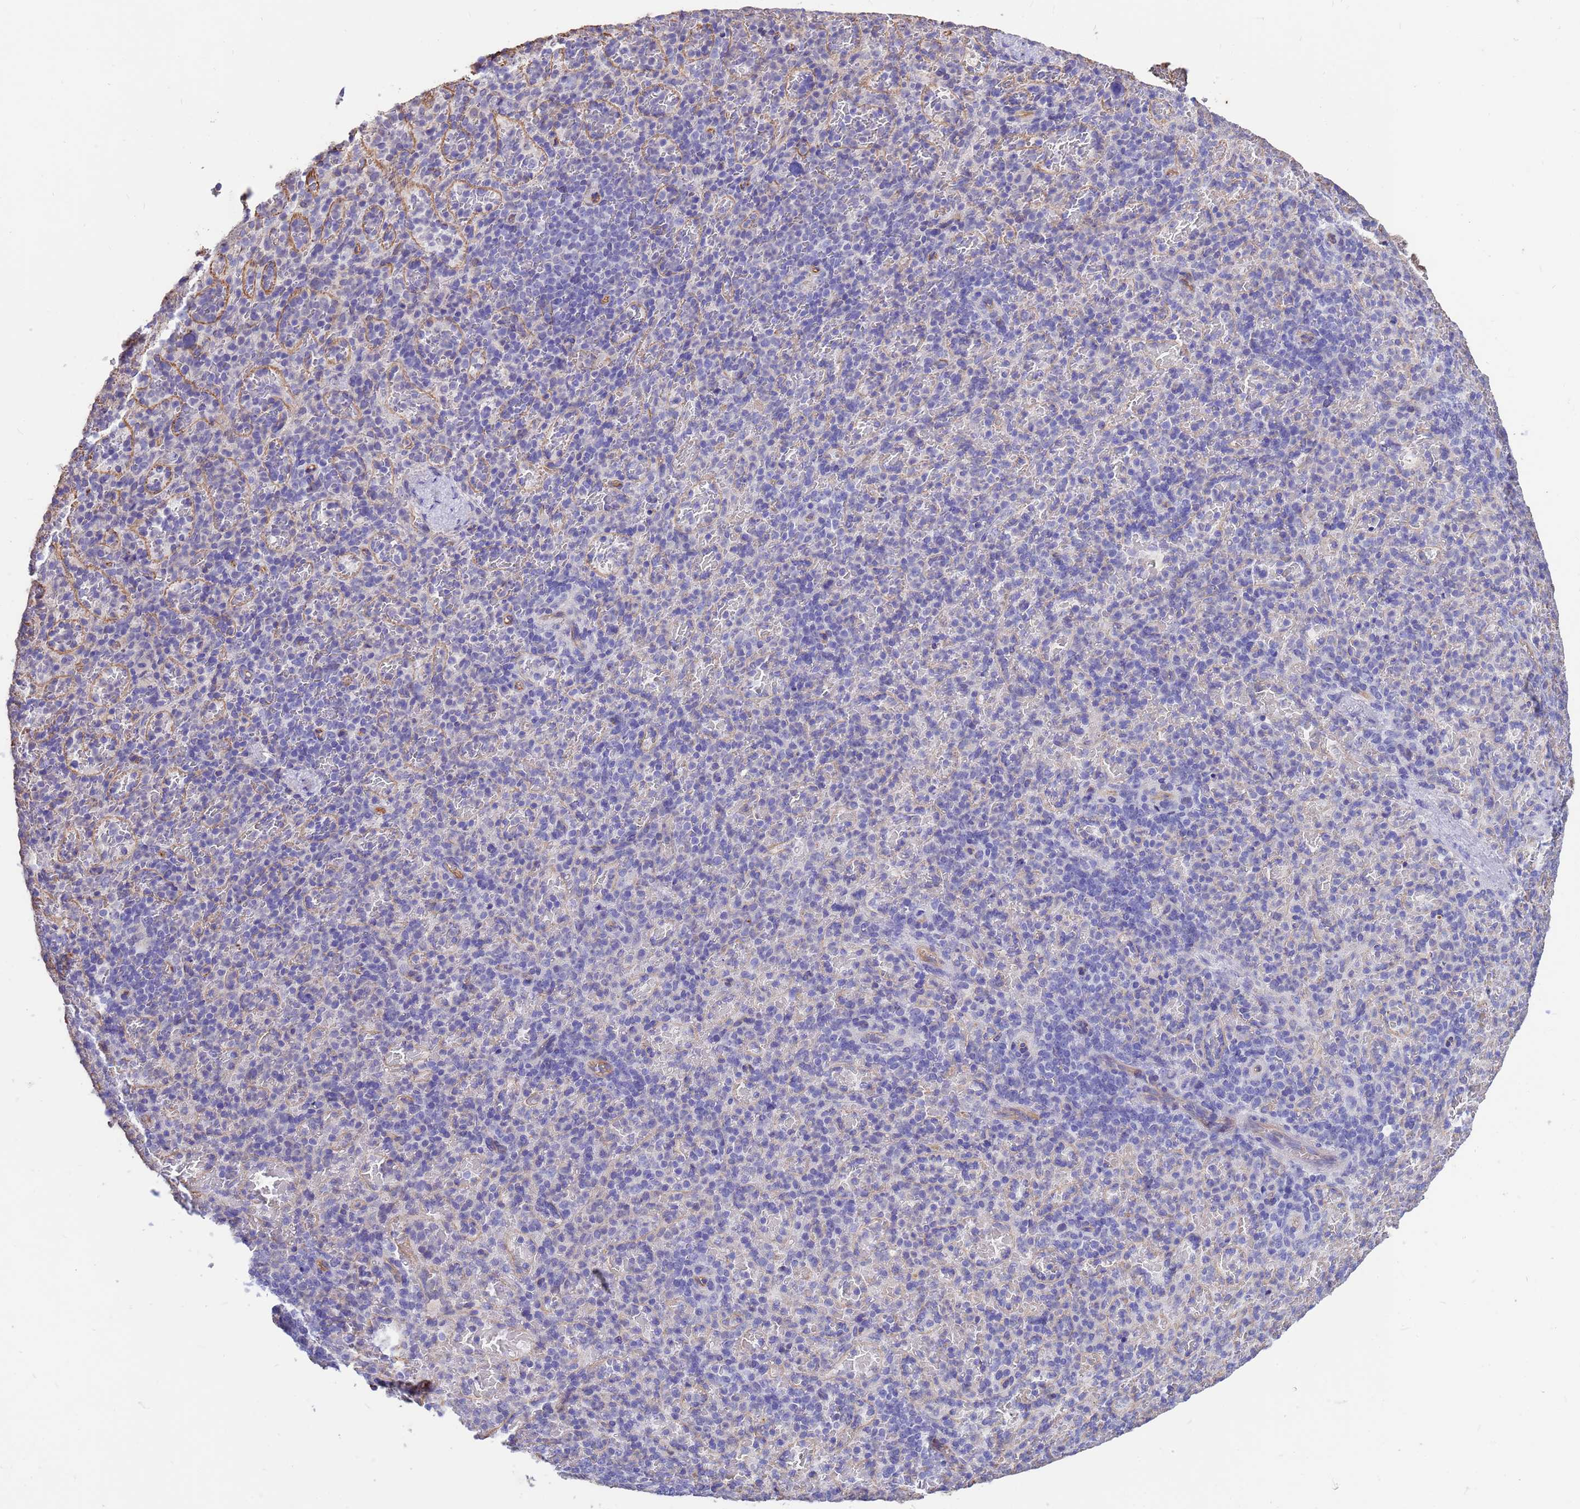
{"staining": {"intensity": "negative", "quantity": "none", "location": "none"}, "tissue": "spleen", "cell_type": "Cells in red pulp", "image_type": "normal", "snomed": [{"axis": "morphology", "description": "Normal tissue, NOS"}, {"axis": "topography", "description": "Spleen"}], "caption": "Cells in red pulp are negative for protein expression in benign human spleen. (DAB immunohistochemistry (IHC), high magnification).", "gene": "TCEAL3", "patient": {"sex": "female", "age": 74}}